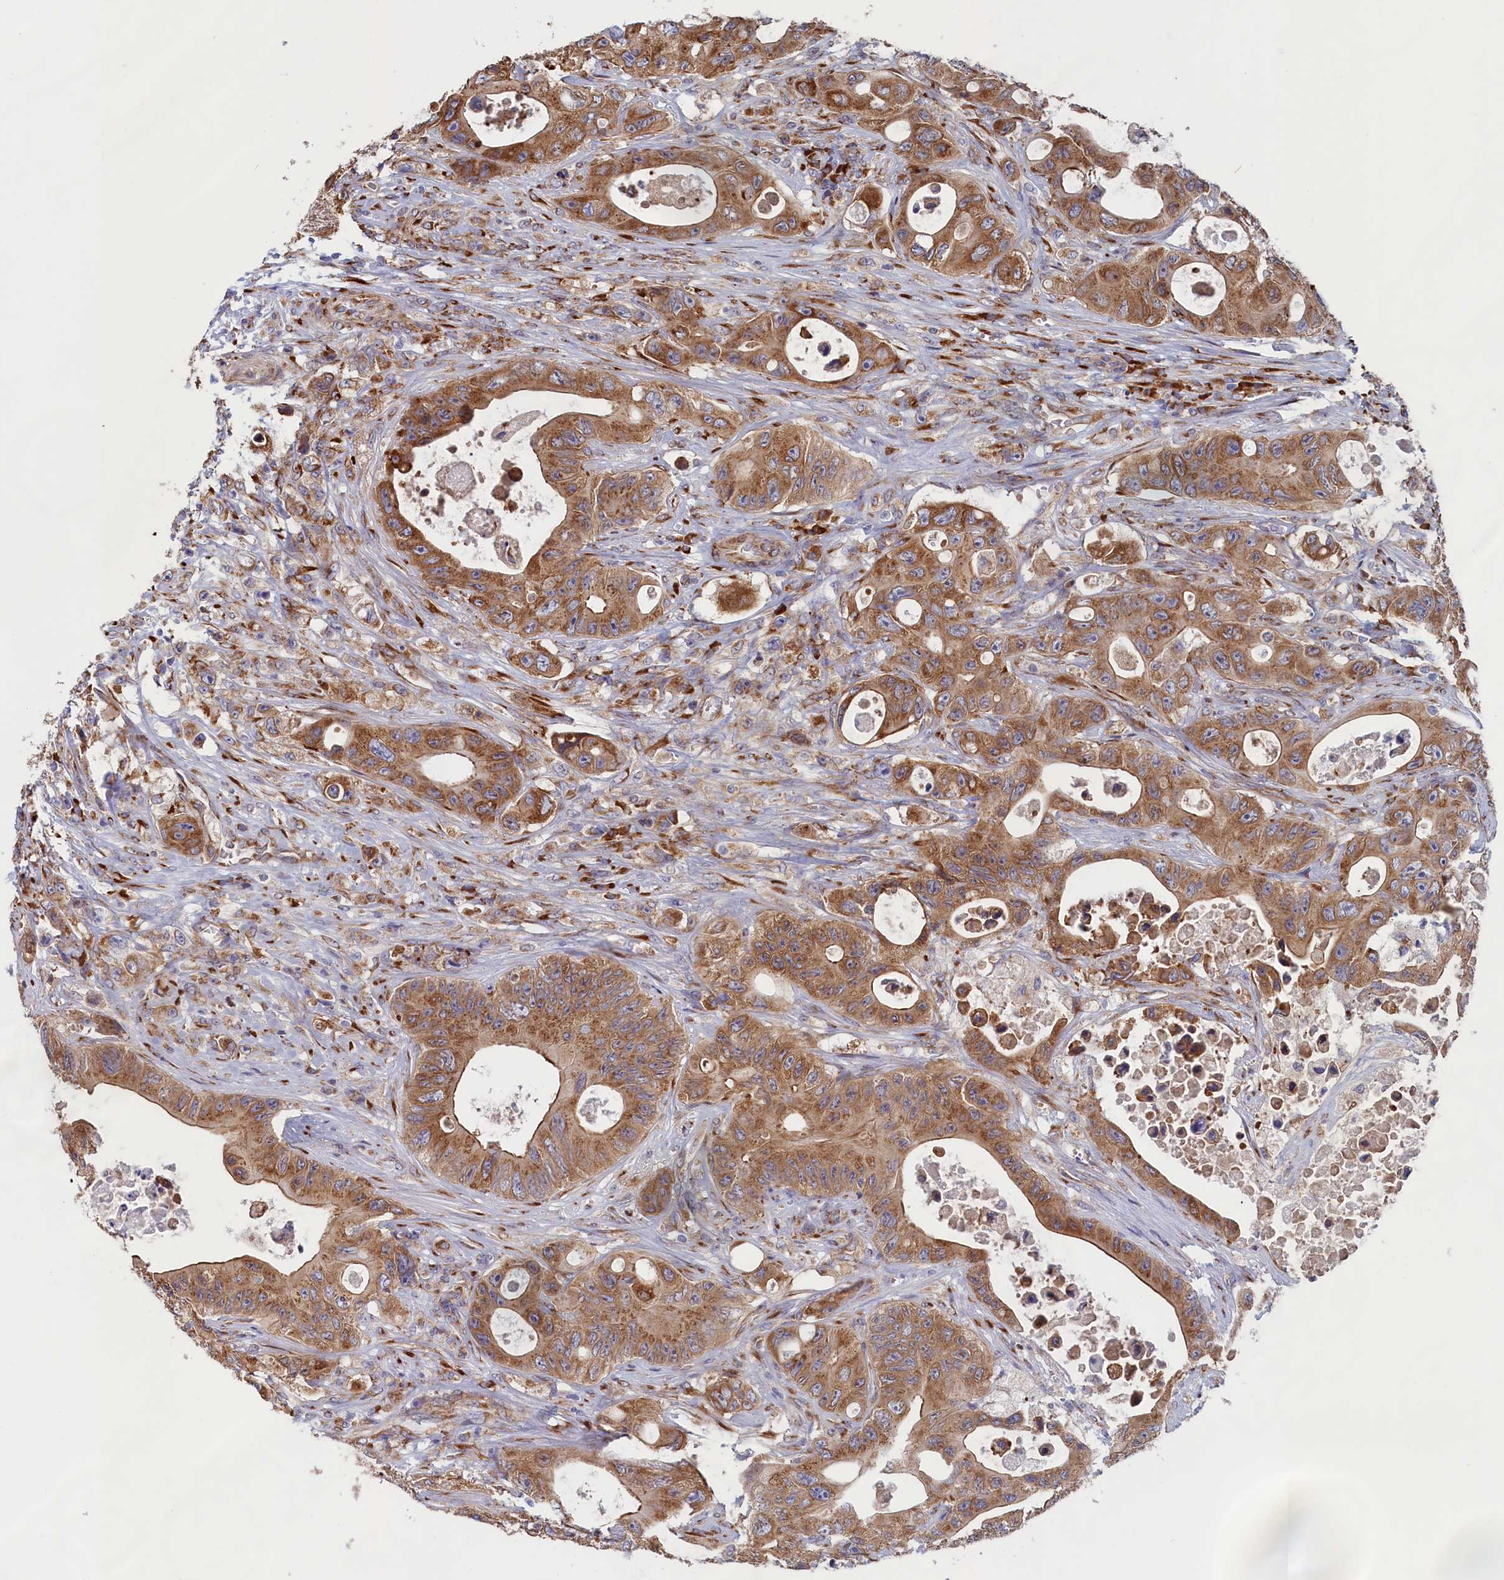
{"staining": {"intensity": "moderate", "quantity": ">75%", "location": "cytoplasmic/membranous"}, "tissue": "colorectal cancer", "cell_type": "Tumor cells", "image_type": "cancer", "snomed": [{"axis": "morphology", "description": "Adenocarcinoma, NOS"}, {"axis": "topography", "description": "Colon"}], "caption": "Colorectal cancer (adenocarcinoma) was stained to show a protein in brown. There is medium levels of moderate cytoplasmic/membranous expression in approximately >75% of tumor cells.", "gene": "CCDC68", "patient": {"sex": "female", "age": 46}}